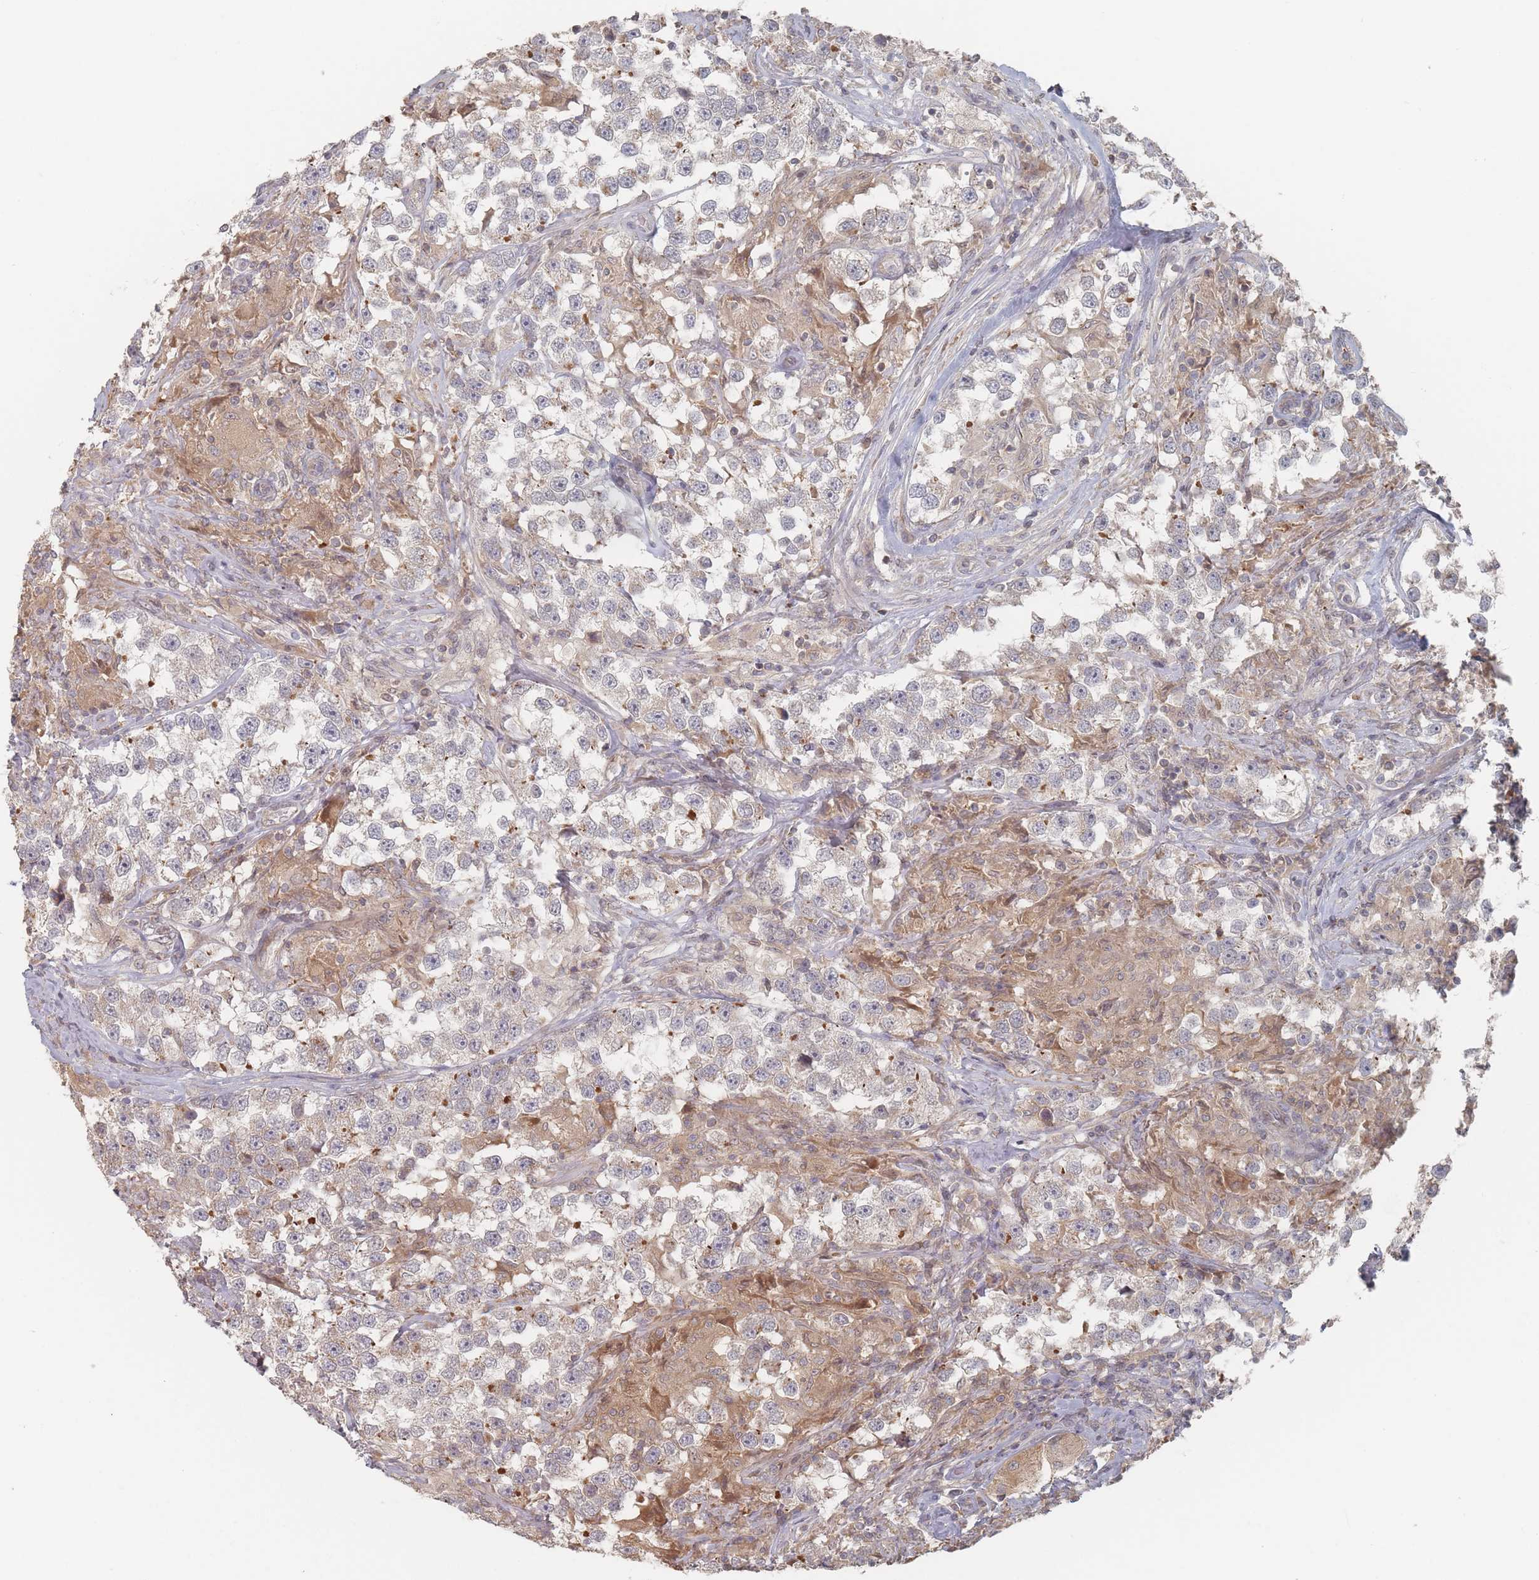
{"staining": {"intensity": "negative", "quantity": "none", "location": "none"}, "tissue": "testis cancer", "cell_type": "Tumor cells", "image_type": "cancer", "snomed": [{"axis": "morphology", "description": "Seminoma, NOS"}, {"axis": "topography", "description": "Testis"}], "caption": "Tumor cells are negative for brown protein staining in testis cancer (seminoma).", "gene": "GLE1", "patient": {"sex": "male", "age": 46}}